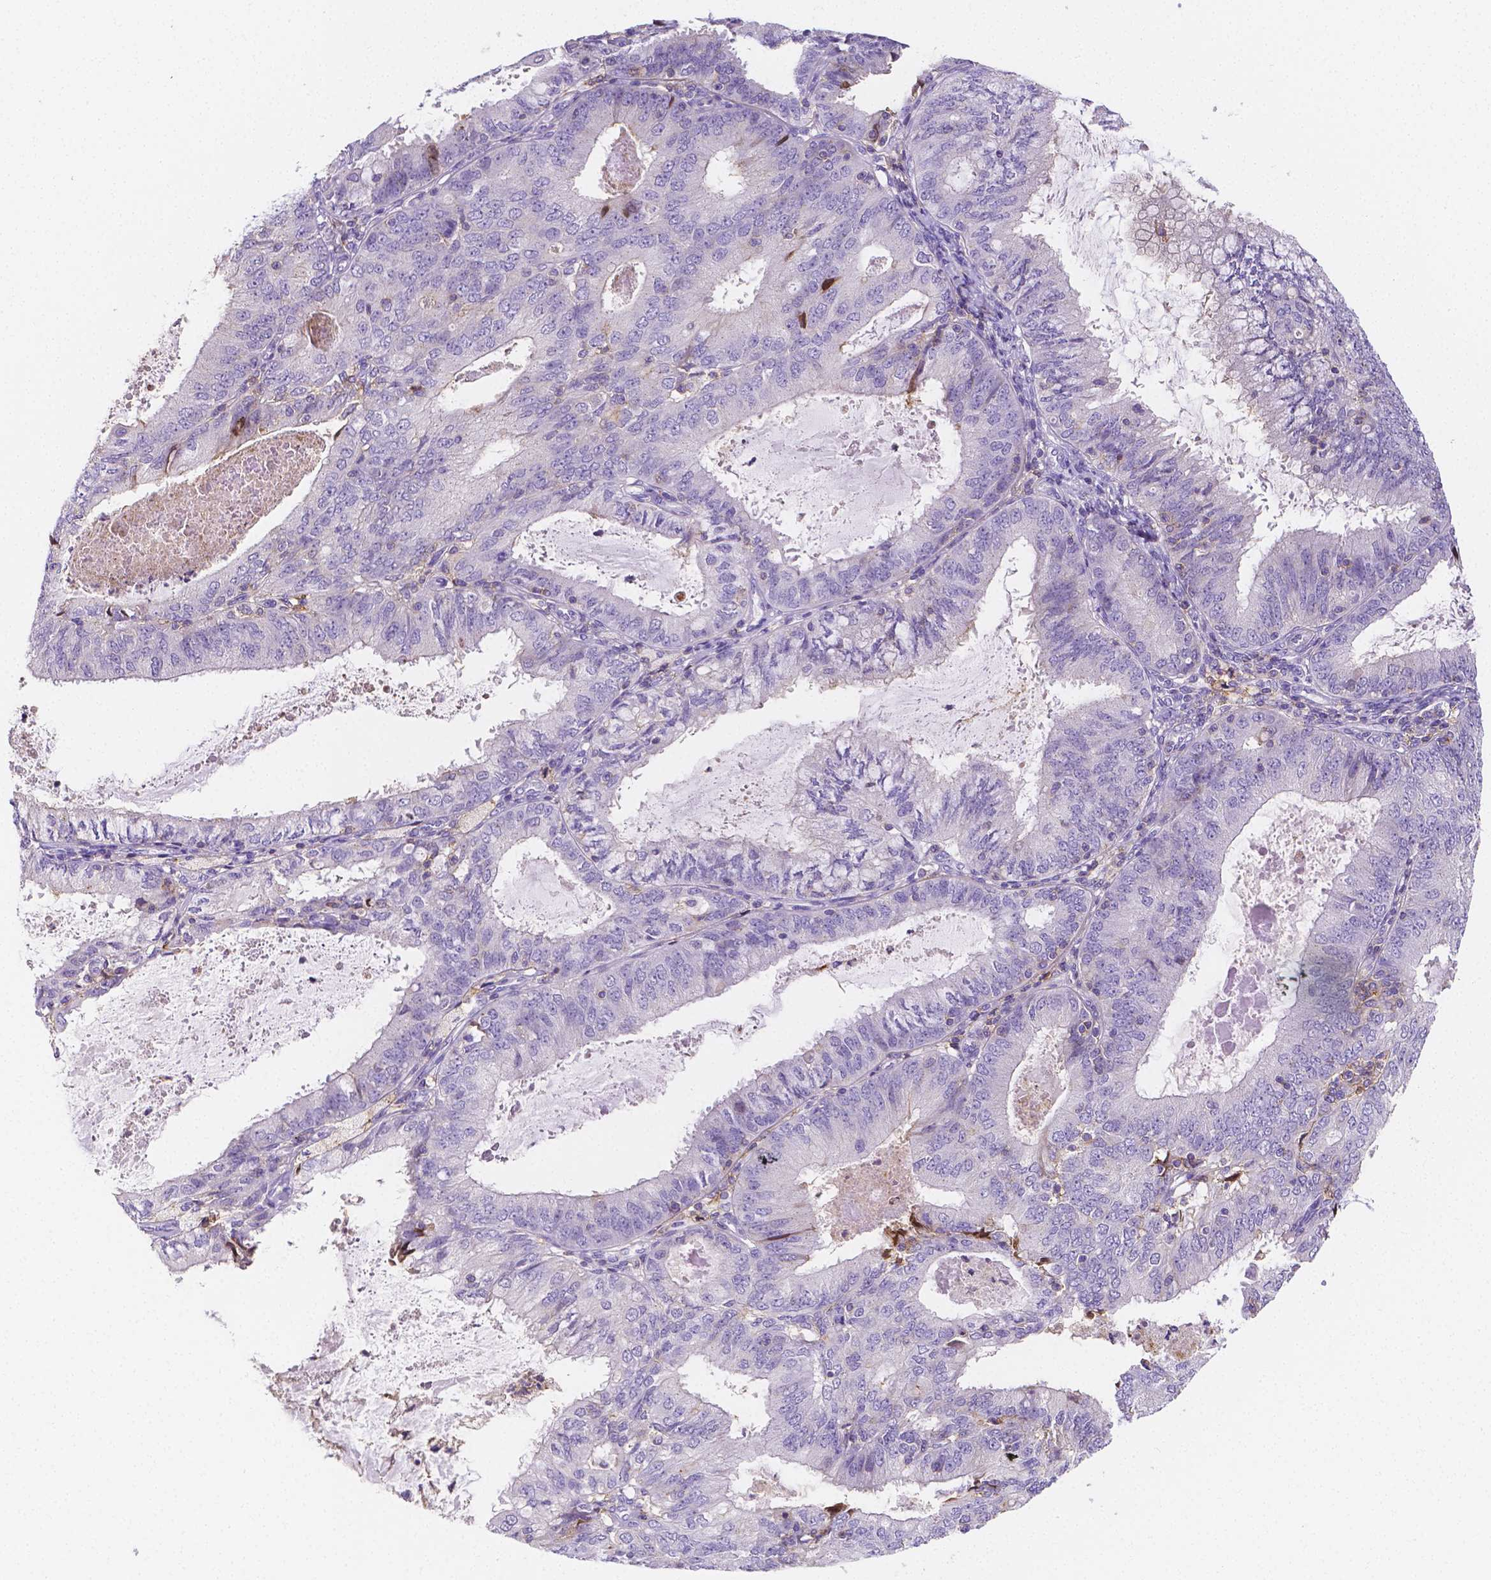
{"staining": {"intensity": "negative", "quantity": "none", "location": "none"}, "tissue": "endometrial cancer", "cell_type": "Tumor cells", "image_type": "cancer", "snomed": [{"axis": "morphology", "description": "Adenocarcinoma, NOS"}, {"axis": "topography", "description": "Endometrium"}], "caption": "Tumor cells show no significant protein positivity in endometrial cancer.", "gene": "GABRD", "patient": {"sex": "female", "age": 57}}